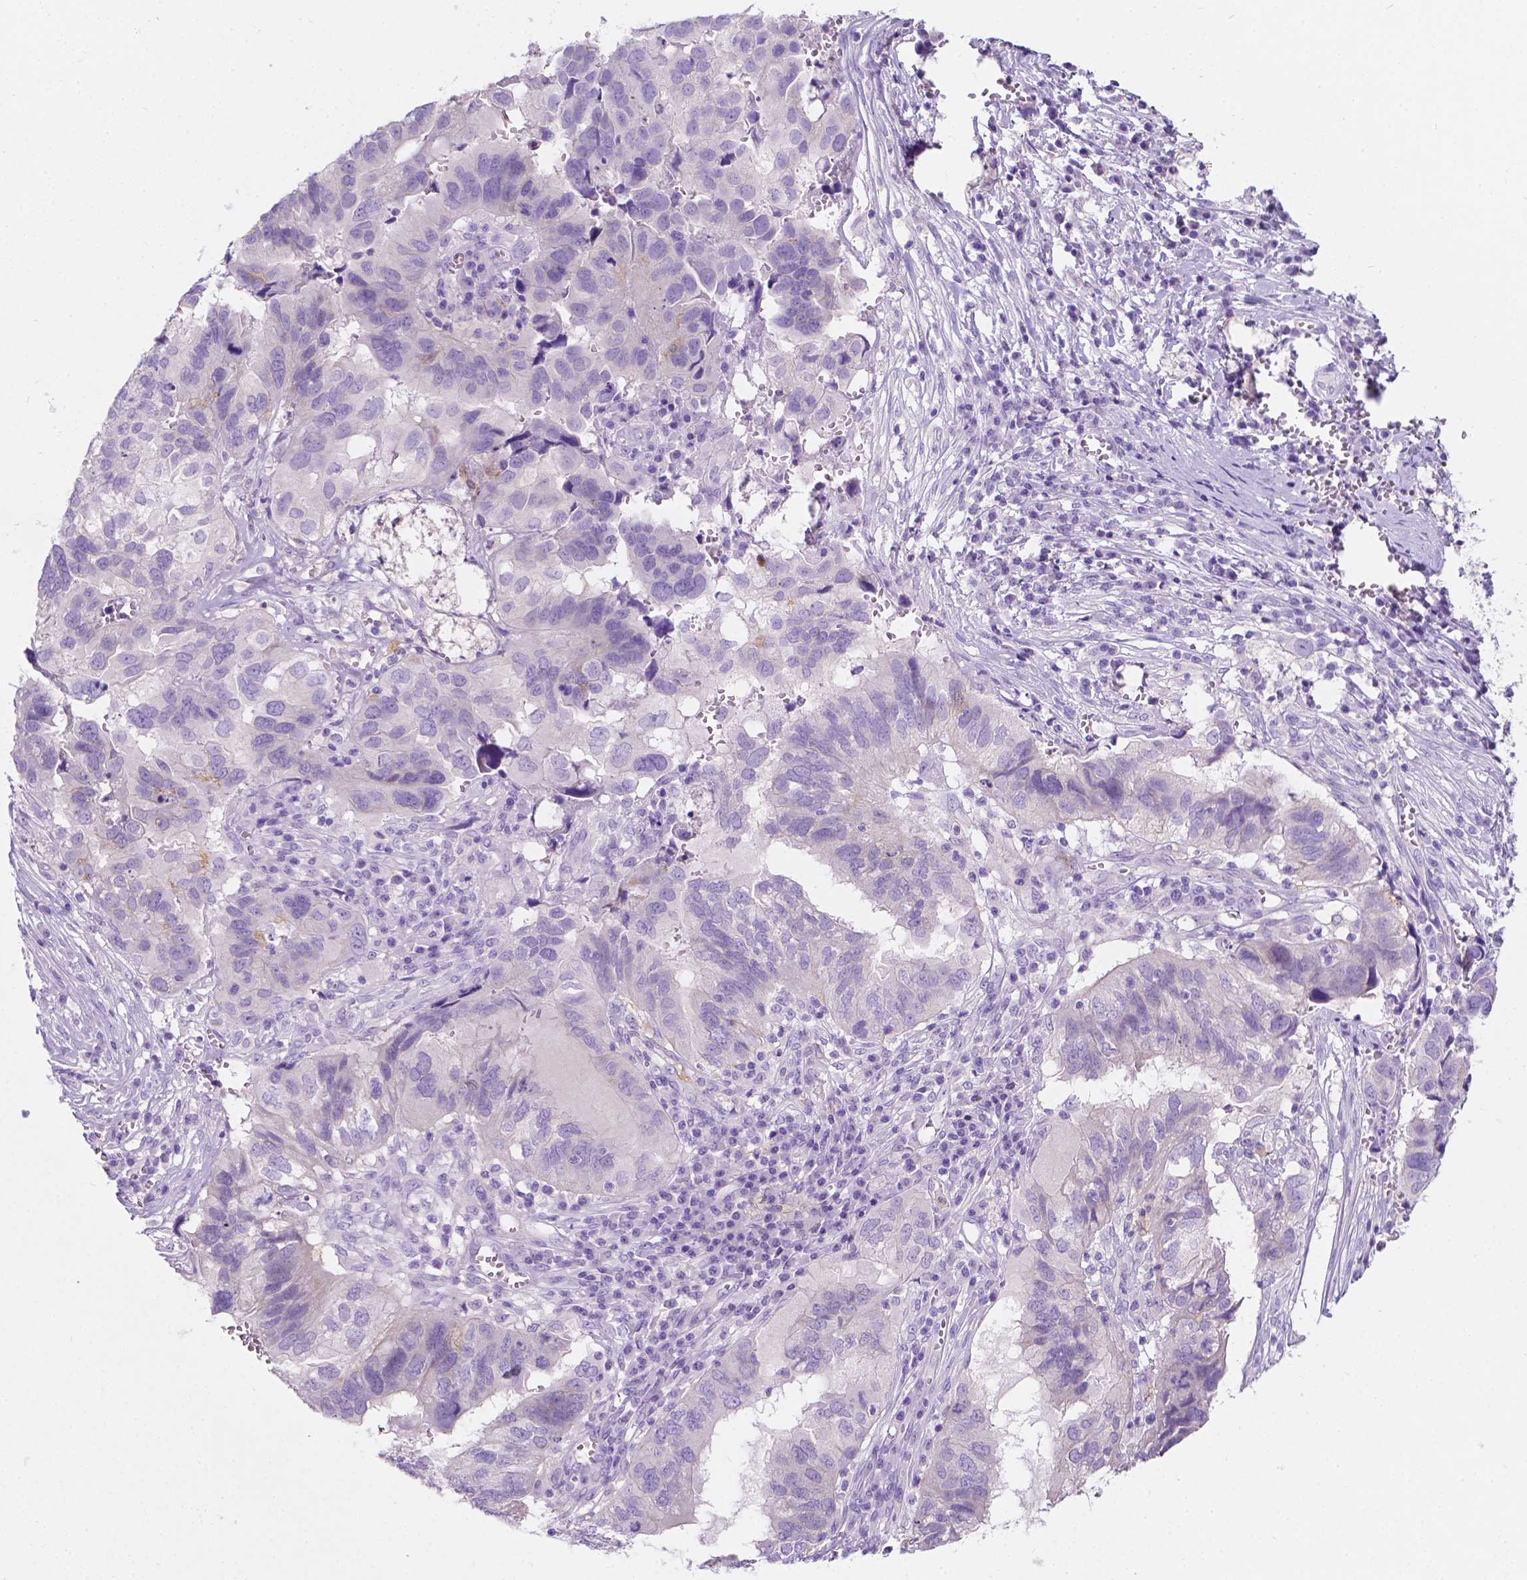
{"staining": {"intensity": "negative", "quantity": "none", "location": "none"}, "tissue": "ovarian cancer", "cell_type": "Tumor cells", "image_type": "cancer", "snomed": [{"axis": "morphology", "description": "Cystadenocarcinoma, serous, NOS"}, {"axis": "topography", "description": "Ovary"}], "caption": "An immunohistochemistry (IHC) photomicrograph of ovarian serous cystadenocarcinoma is shown. There is no staining in tumor cells of ovarian serous cystadenocarcinoma.", "gene": "GNAO1", "patient": {"sex": "female", "age": 79}}